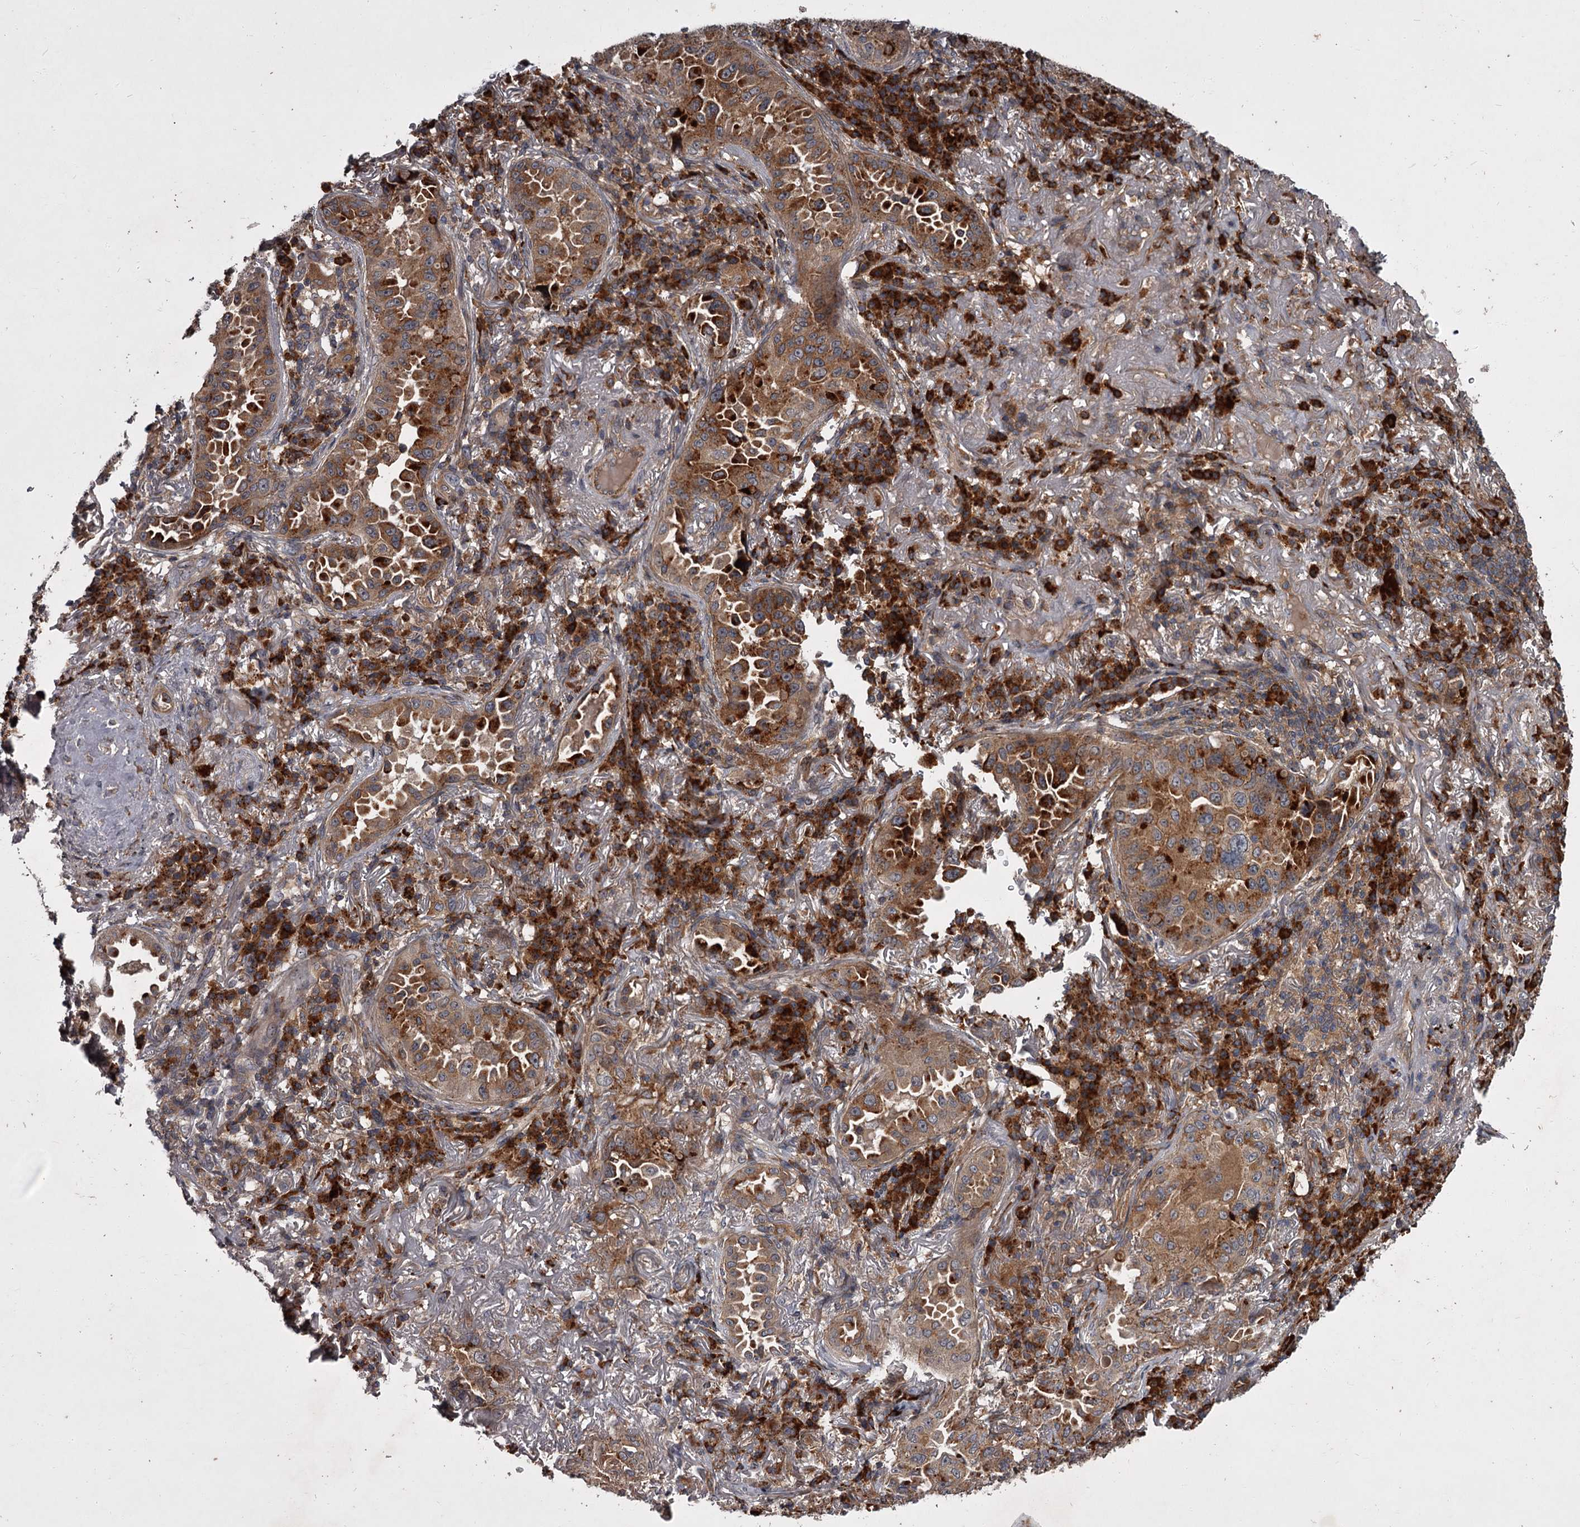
{"staining": {"intensity": "moderate", "quantity": ">75%", "location": "cytoplasmic/membranous"}, "tissue": "lung cancer", "cell_type": "Tumor cells", "image_type": "cancer", "snomed": [{"axis": "morphology", "description": "Adenocarcinoma, NOS"}, {"axis": "topography", "description": "Lung"}], "caption": "This image exhibits lung adenocarcinoma stained with immunohistochemistry (IHC) to label a protein in brown. The cytoplasmic/membranous of tumor cells show moderate positivity for the protein. Nuclei are counter-stained blue.", "gene": "UNC93B1", "patient": {"sex": "female", "age": 69}}